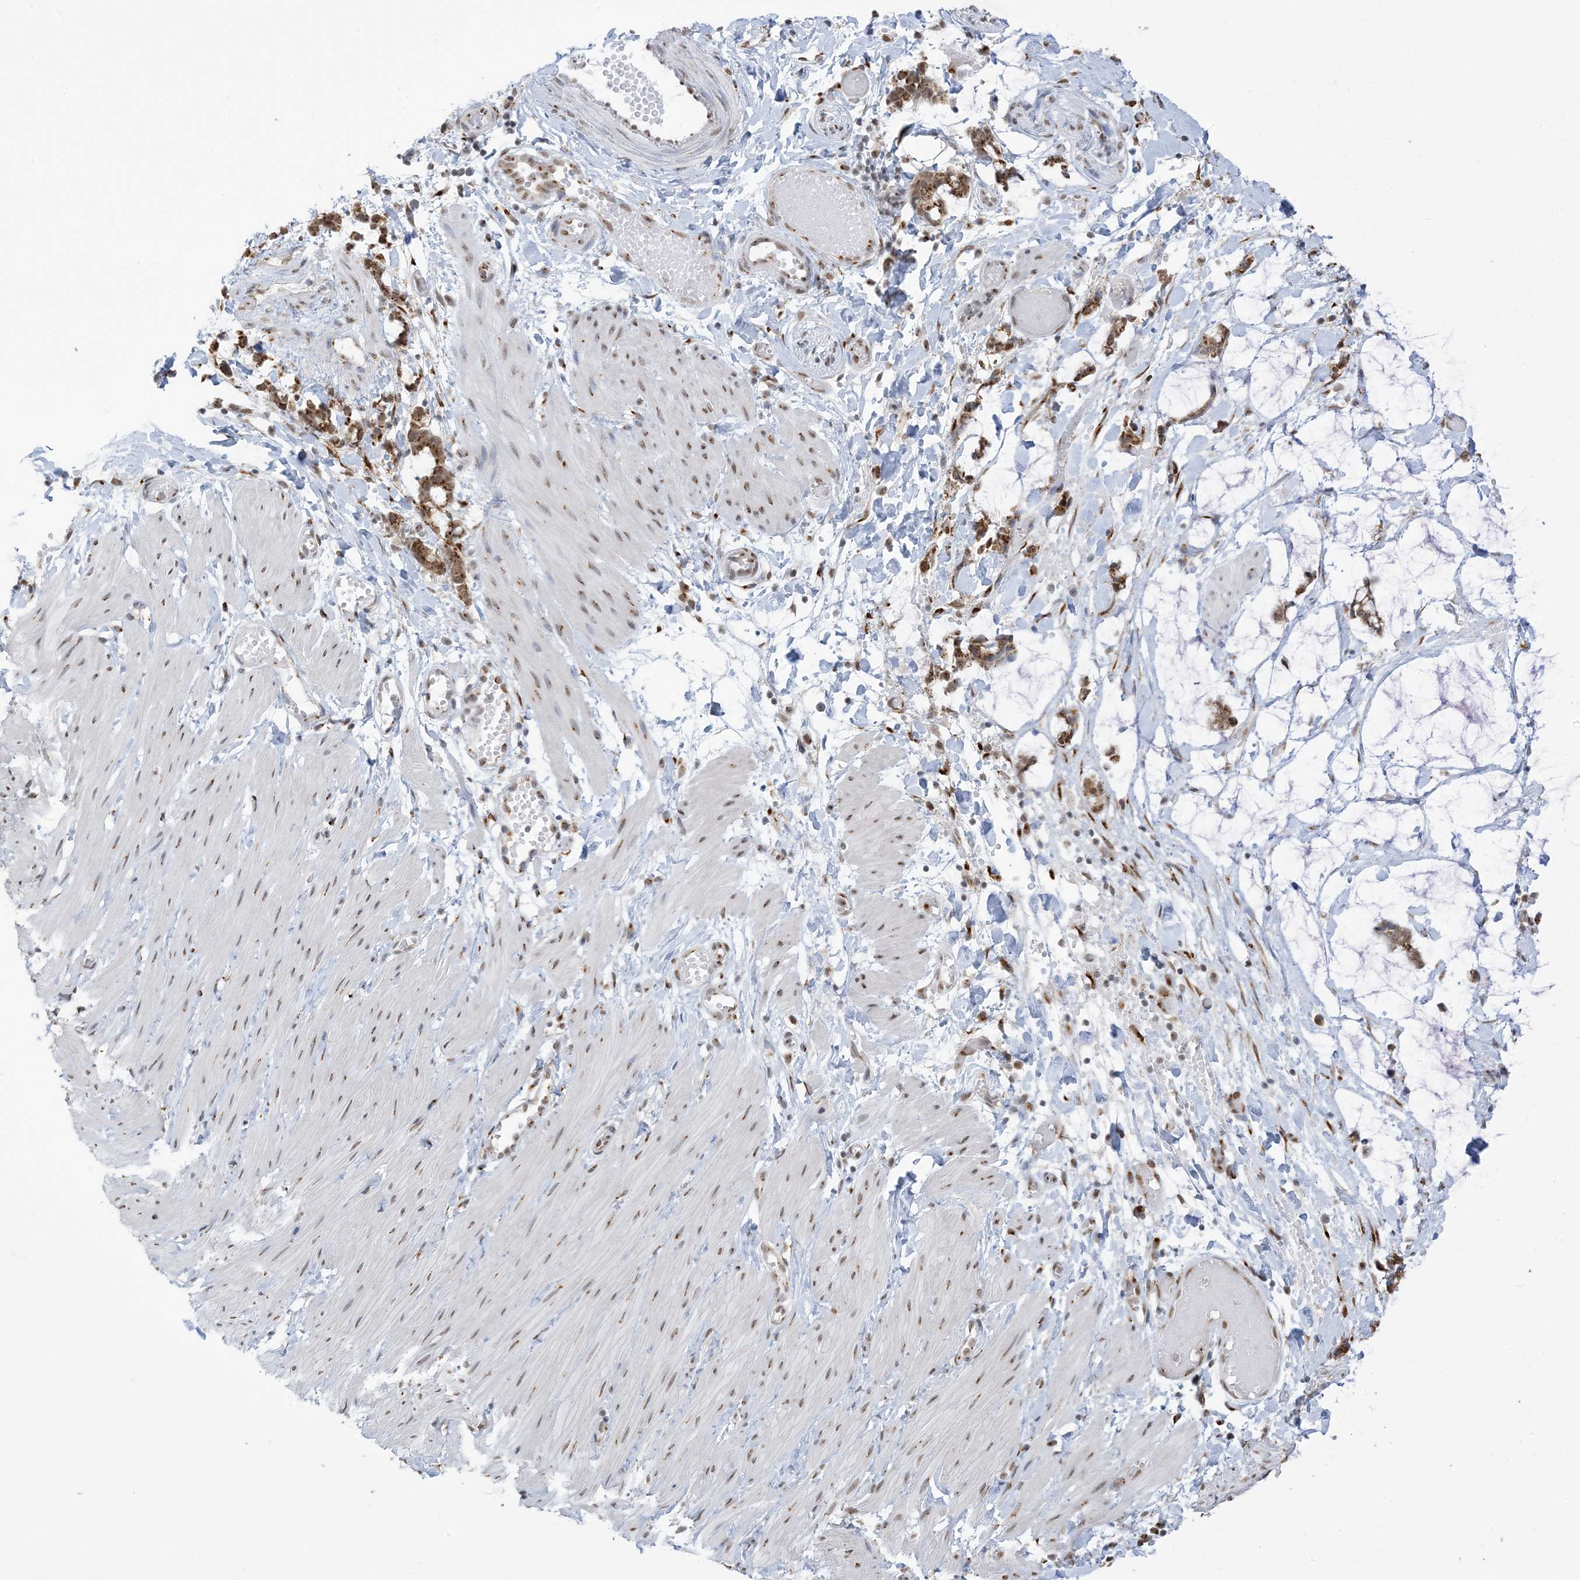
{"staining": {"intensity": "negative", "quantity": "none", "location": "none"}, "tissue": "adipose tissue", "cell_type": "Adipocytes", "image_type": "normal", "snomed": [{"axis": "morphology", "description": "Normal tissue, NOS"}, {"axis": "morphology", "description": "Adenocarcinoma, NOS"}, {"axis": "topography", "description": "Colon"}, {"axis": "topography", "description": "Peripheral nerve tissue"}], "caption": "This is a histopathology image of immunohistochemistry staining of unremarkable adipose tissue, which shows no staining in adipocytes.", "gene": "GPR107", "patient": {"sex": "male", "age": 14}}